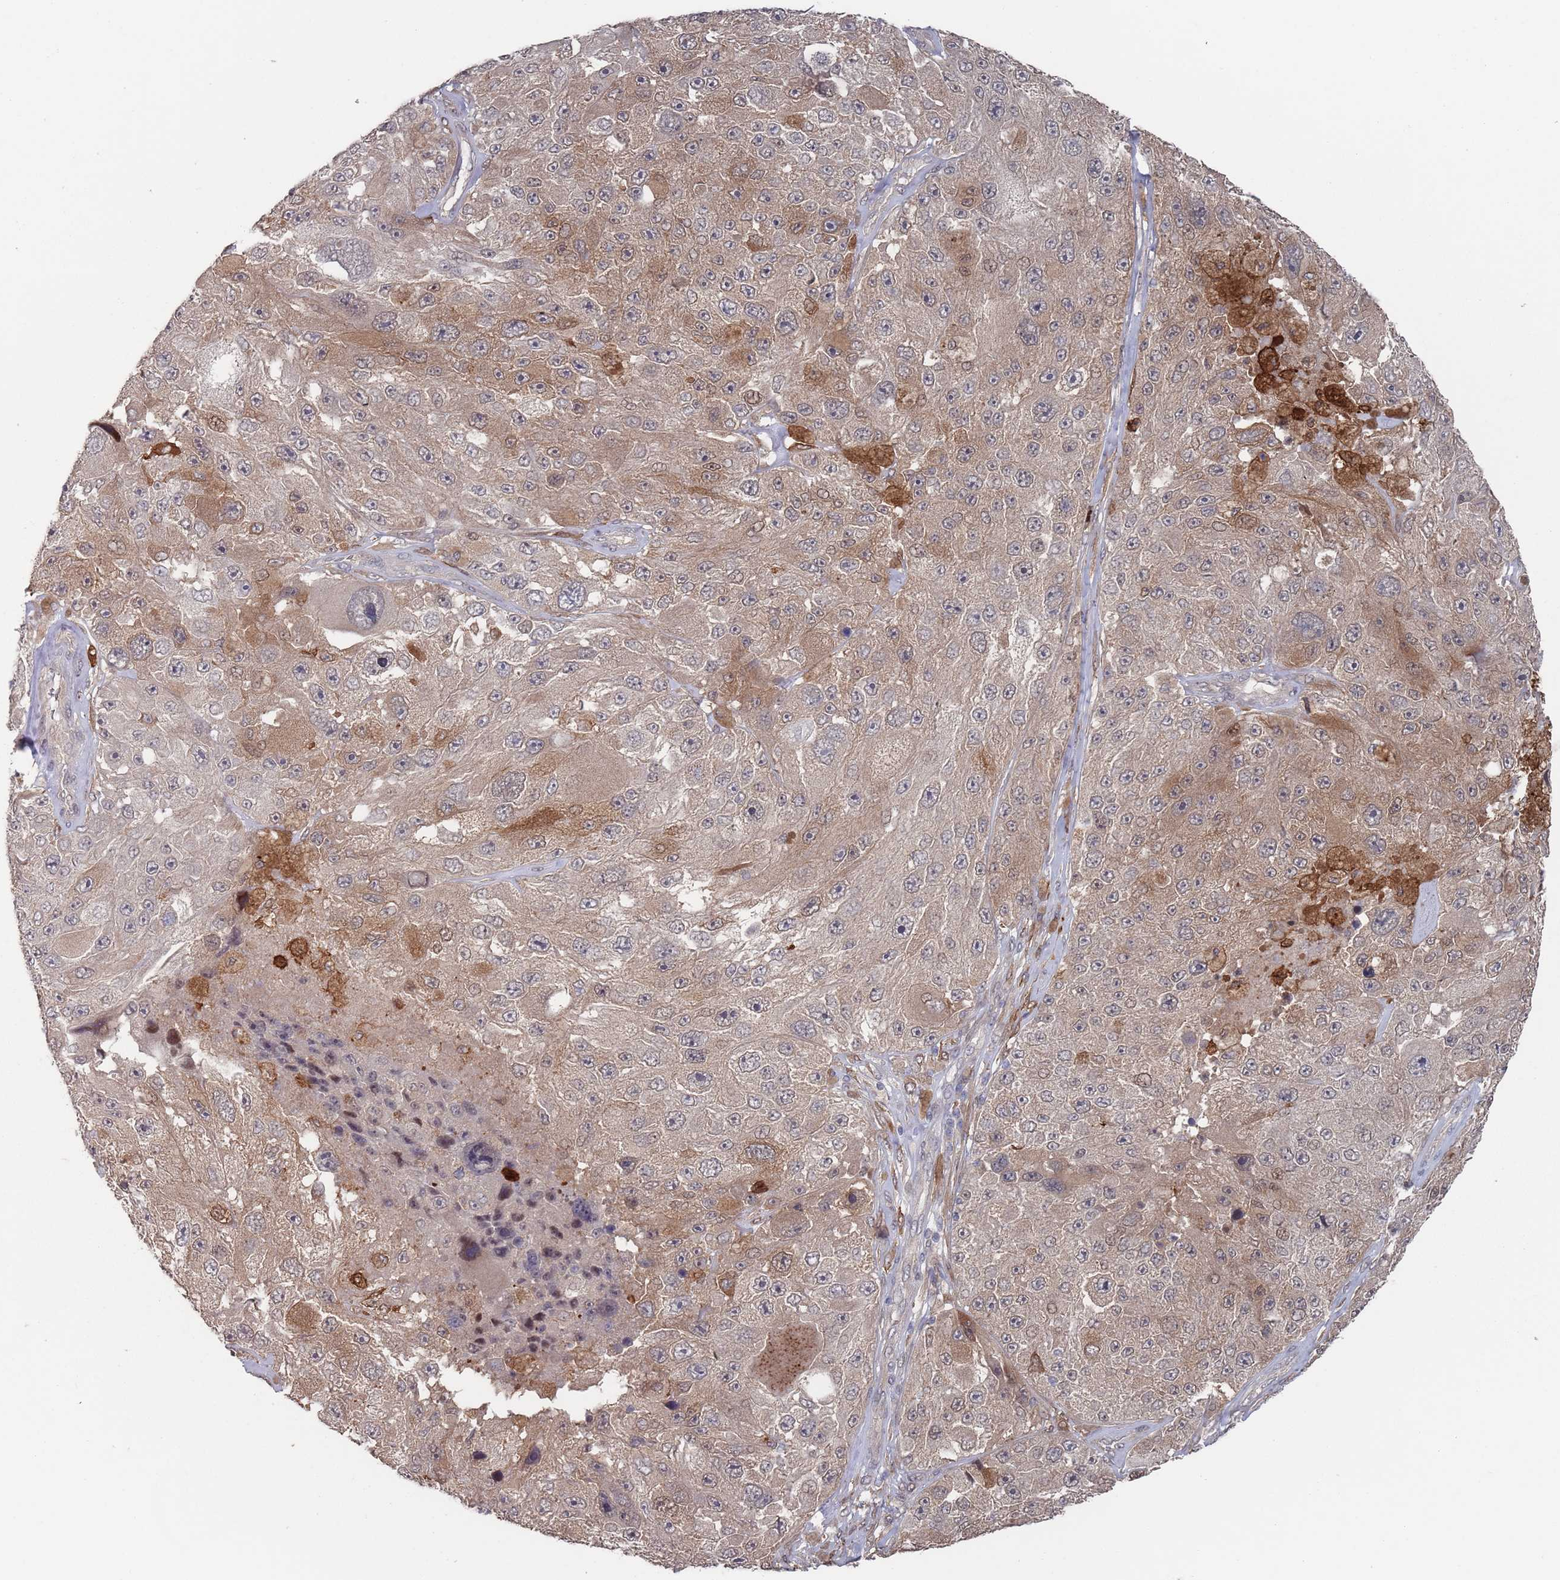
{"staining": {"intensity": "moderate", "quantity": "<25%", "location": "cytoplasmic/membranous"}, "tissue": "melanoma", "cell_type": "Tumor cells", "image_type": "cancer", "snomed": [{"axis": "morphology", "description": "Malignant melanoma, Metastatic site"}, {"axis": "topography", "description": "Lymph node"}], "caption": "Brown immunohistochemical staining in melanoma displays moderate cytoplasmic/membranous positivity in about <25% of tumor cells.", "gene": "DGKD", "patient": {"sex": "male", "age": 62}}